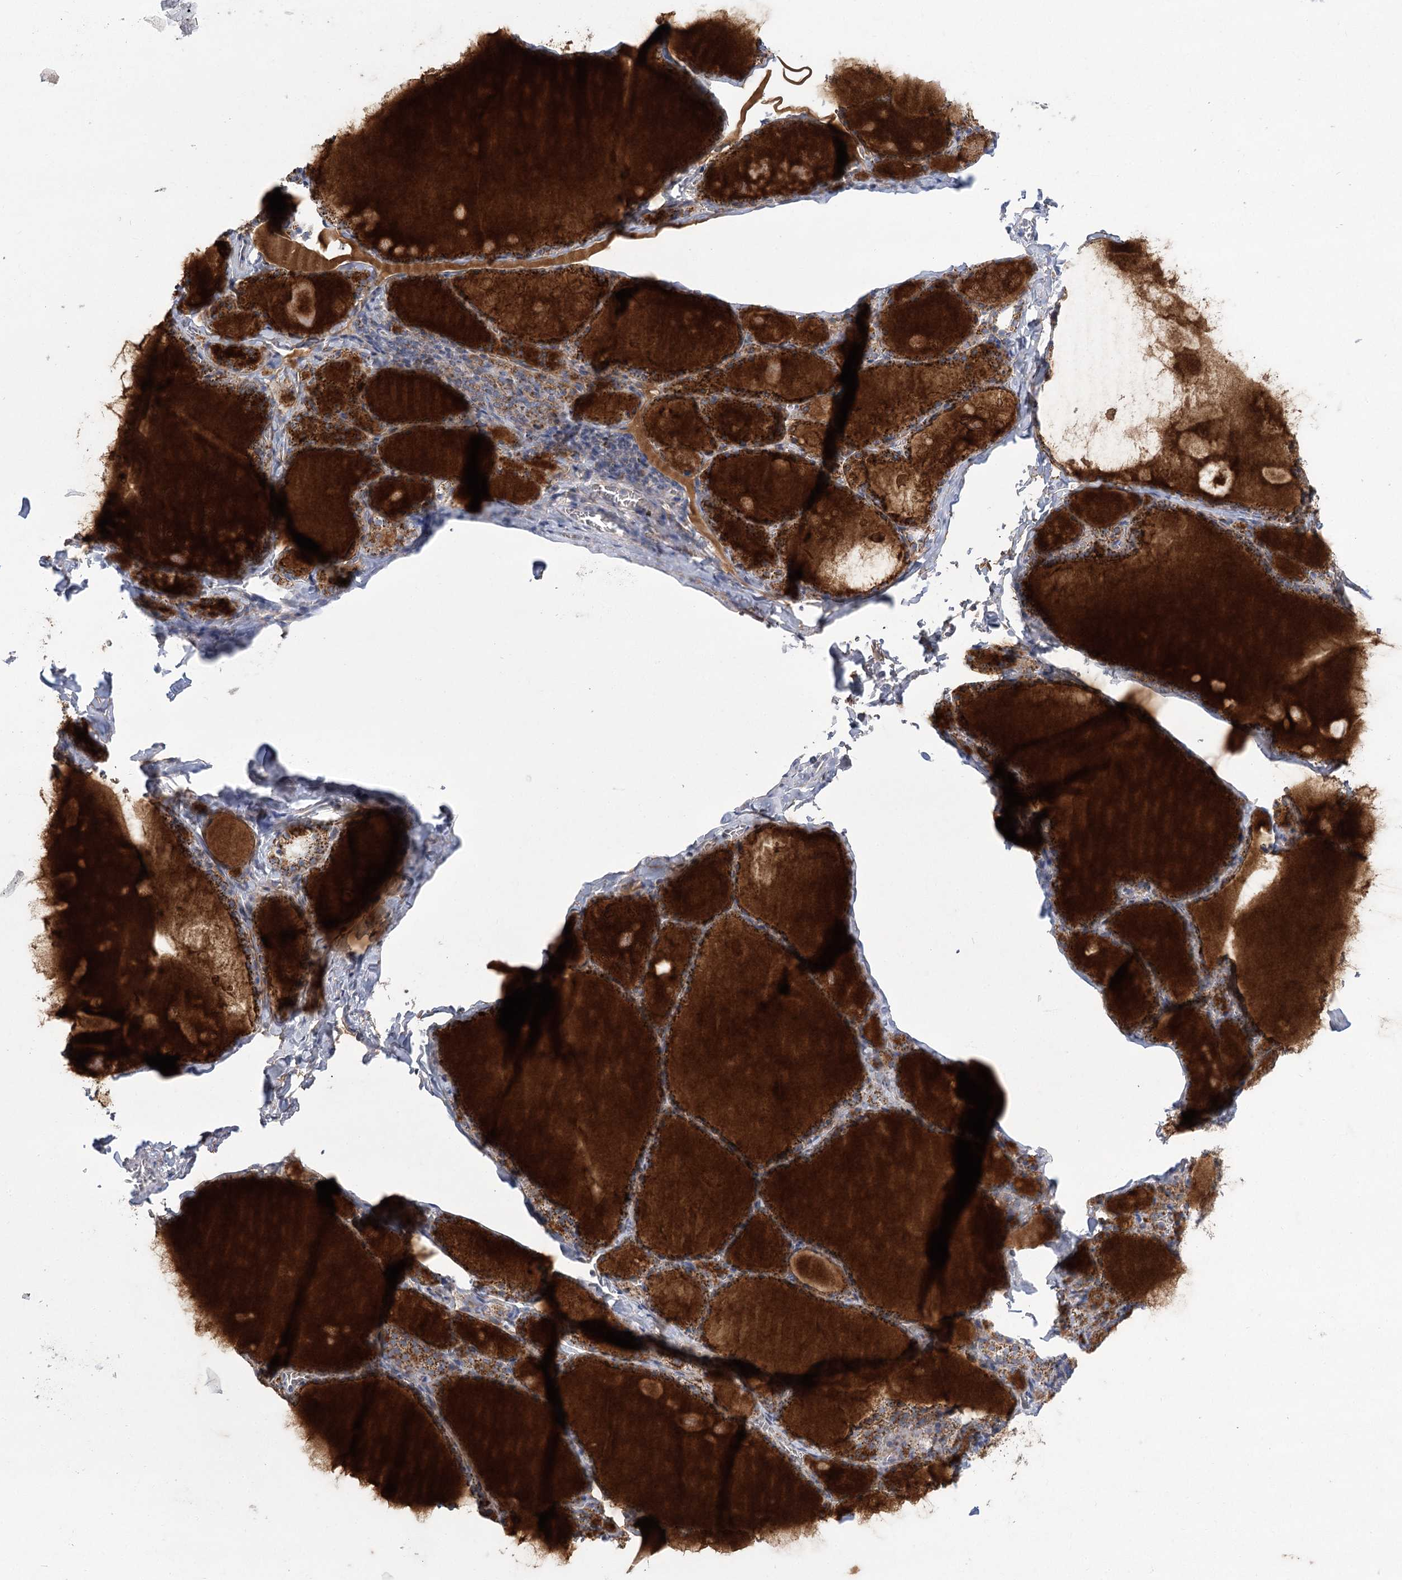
{"staining": {"intensity": "moderate", "quantity": ">75%", "location": "cytoplasmic/membranous"}, "tissue": "thyroid gland", "cell_type": "Glandular cells", "image_type": "normal", "snomed": [{"axis": "morphology", "description": "Normal tissue, NOS"}, {"axis": "topography", "description": "Thyroid gland"}], "caption": "Thyroid gland was stained to show a protein in brown. There is medium levels of moderate cytoplasmic/membranous positivity in approximately >75% of glandular cells. The staining was performed using DAB, with brown indicating positive protein expression. Nuclei are stained blue with hematoxylin.", "gene": "SNX7", "patient": {"sex": "male", "age": 56}}